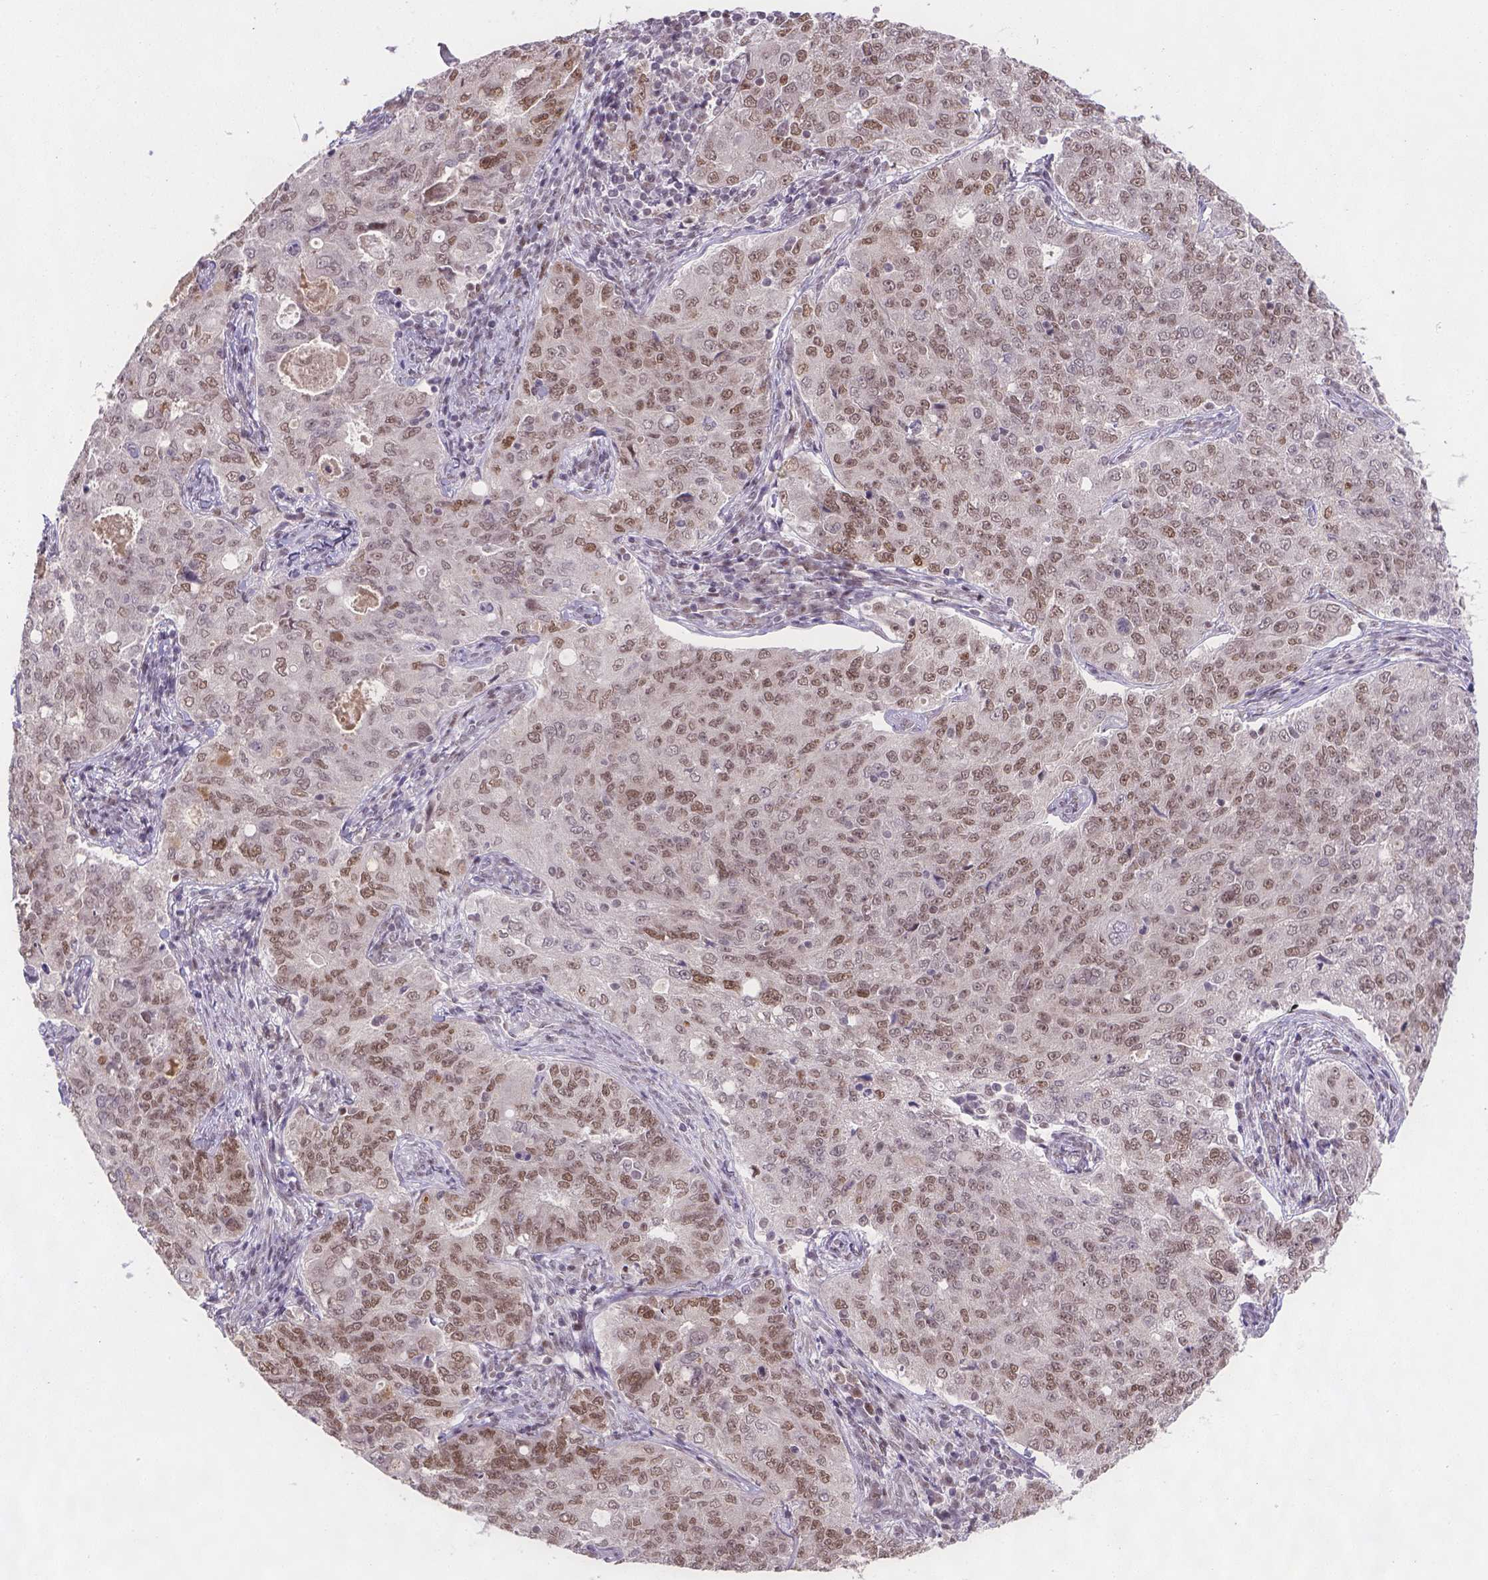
{"staining": {"intensity": "weak", "quantity": ">75%", "location": "nuclear"}, "tissue": "endometrial cancer", "cell_type": "Tumor cells", "image_type": "cancer", "snomed": [{"axis": "morphology", "description": "Adenocarcinoma, NOS"}, {"axis": "topography", "description": "Endometrium"}], "caption": "A photomicrograph showing weak nuclear expression in about >75% of tumor cells in endometrial cancer (adenocarcinoma), as visualized by brown immunohistochemical staining.", "gene": "FANCE", "patient": {"sex": "female", "age": 43}}